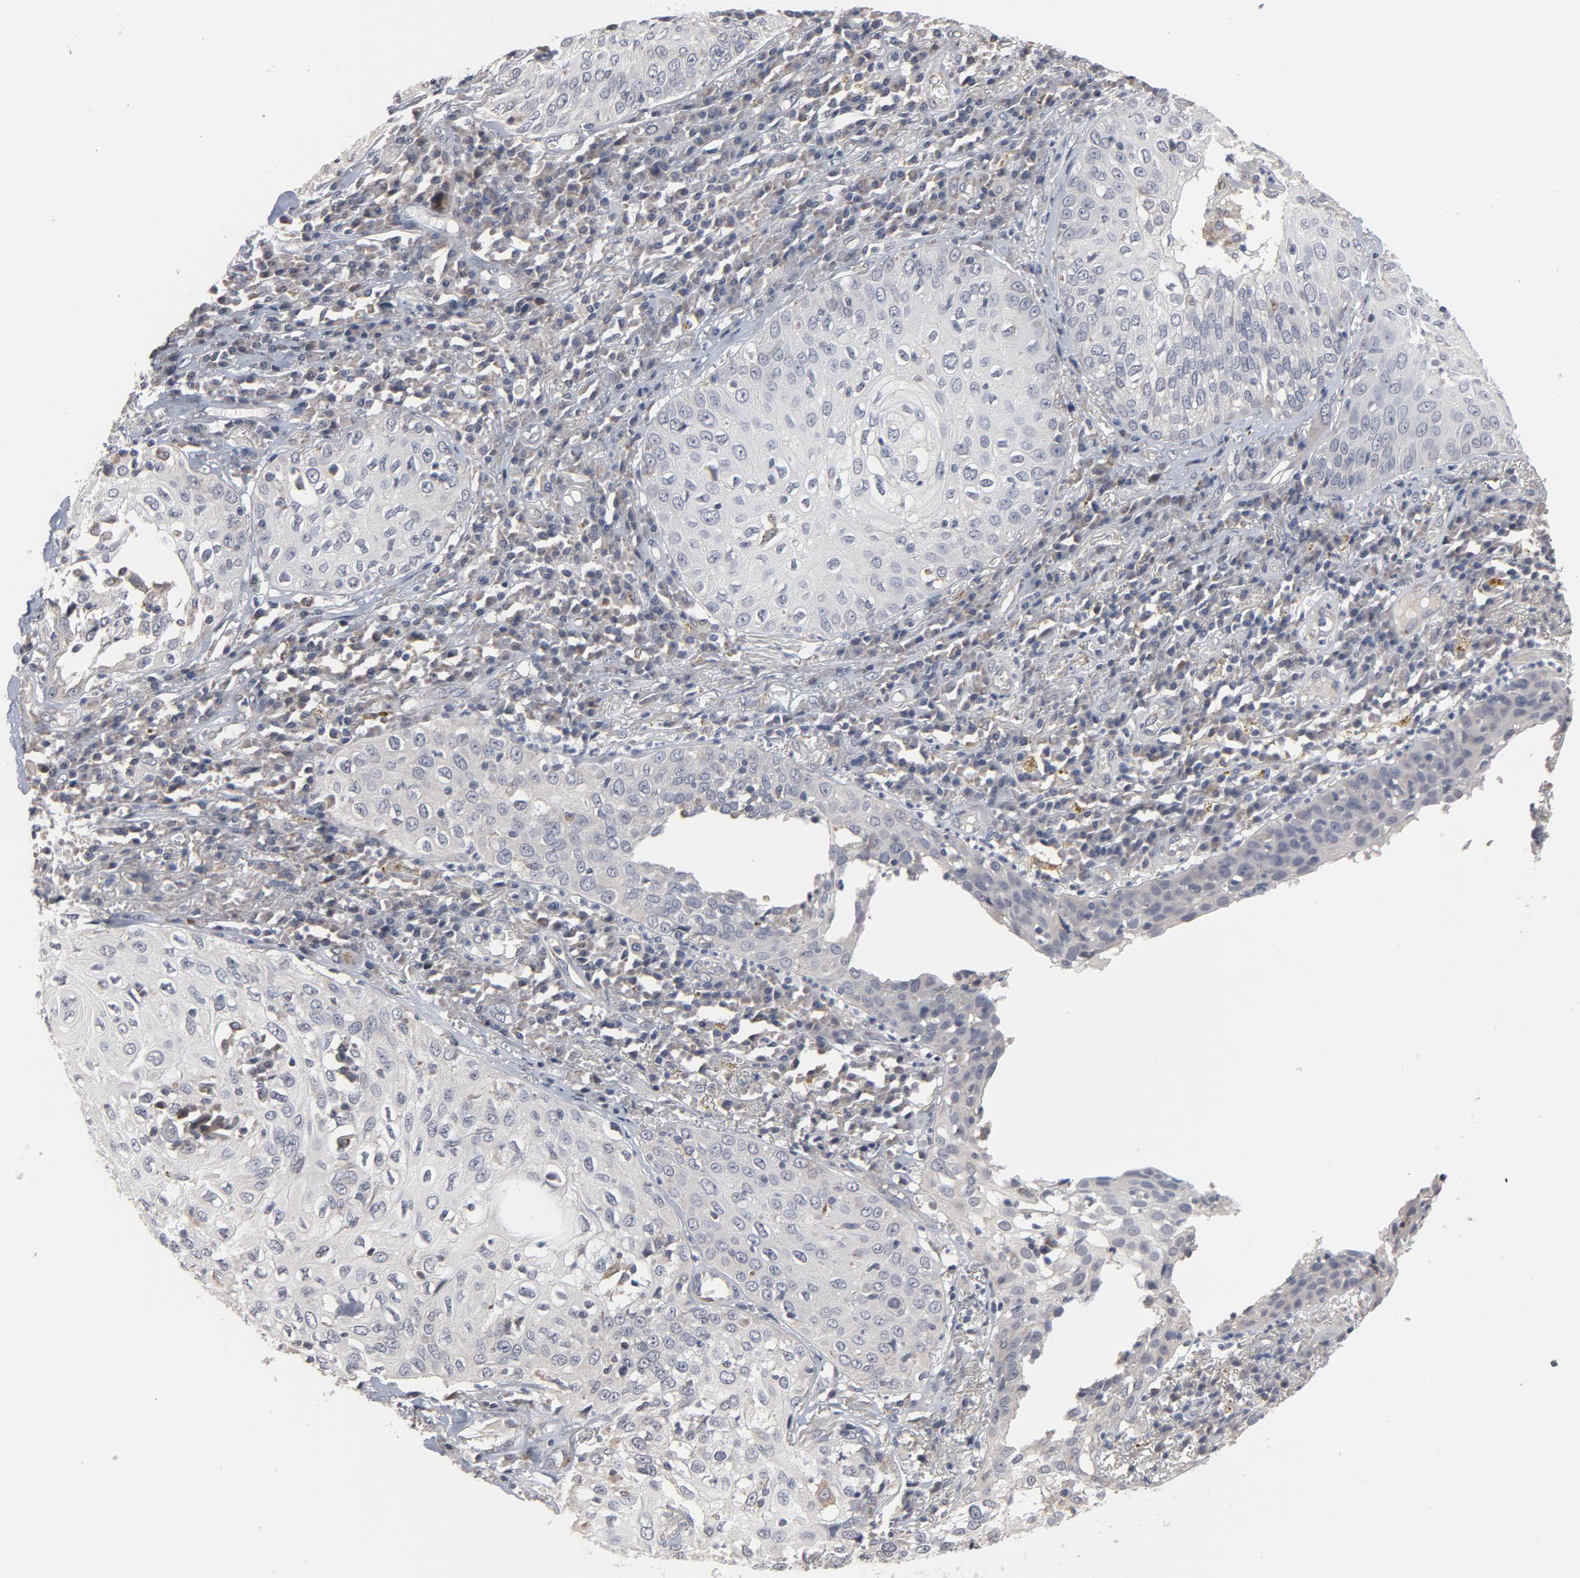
{"staining": {"intensity": "negative", "quantity": "none", "location": "none"}, "tissue": "skin cancer", "cell_type": "Tumor cells", "image_type": "cancer", "snomed": [{"axis": "morphology", "description": "Squamous cell carcinoma, NOS"}, {"axis": "topography", "description": "Skin"}], "caption": "A photomicrograph of human squamous cell carcinoma (skin) is negative for staining in tumor cells. Brightfield microscopy of immunohistochemistry stained with DAB (brown) and hematoxylin (blue), captured at high magnification.", "gene": "PPP1R1B", "patient": {"sex": "male", "age": 65}}